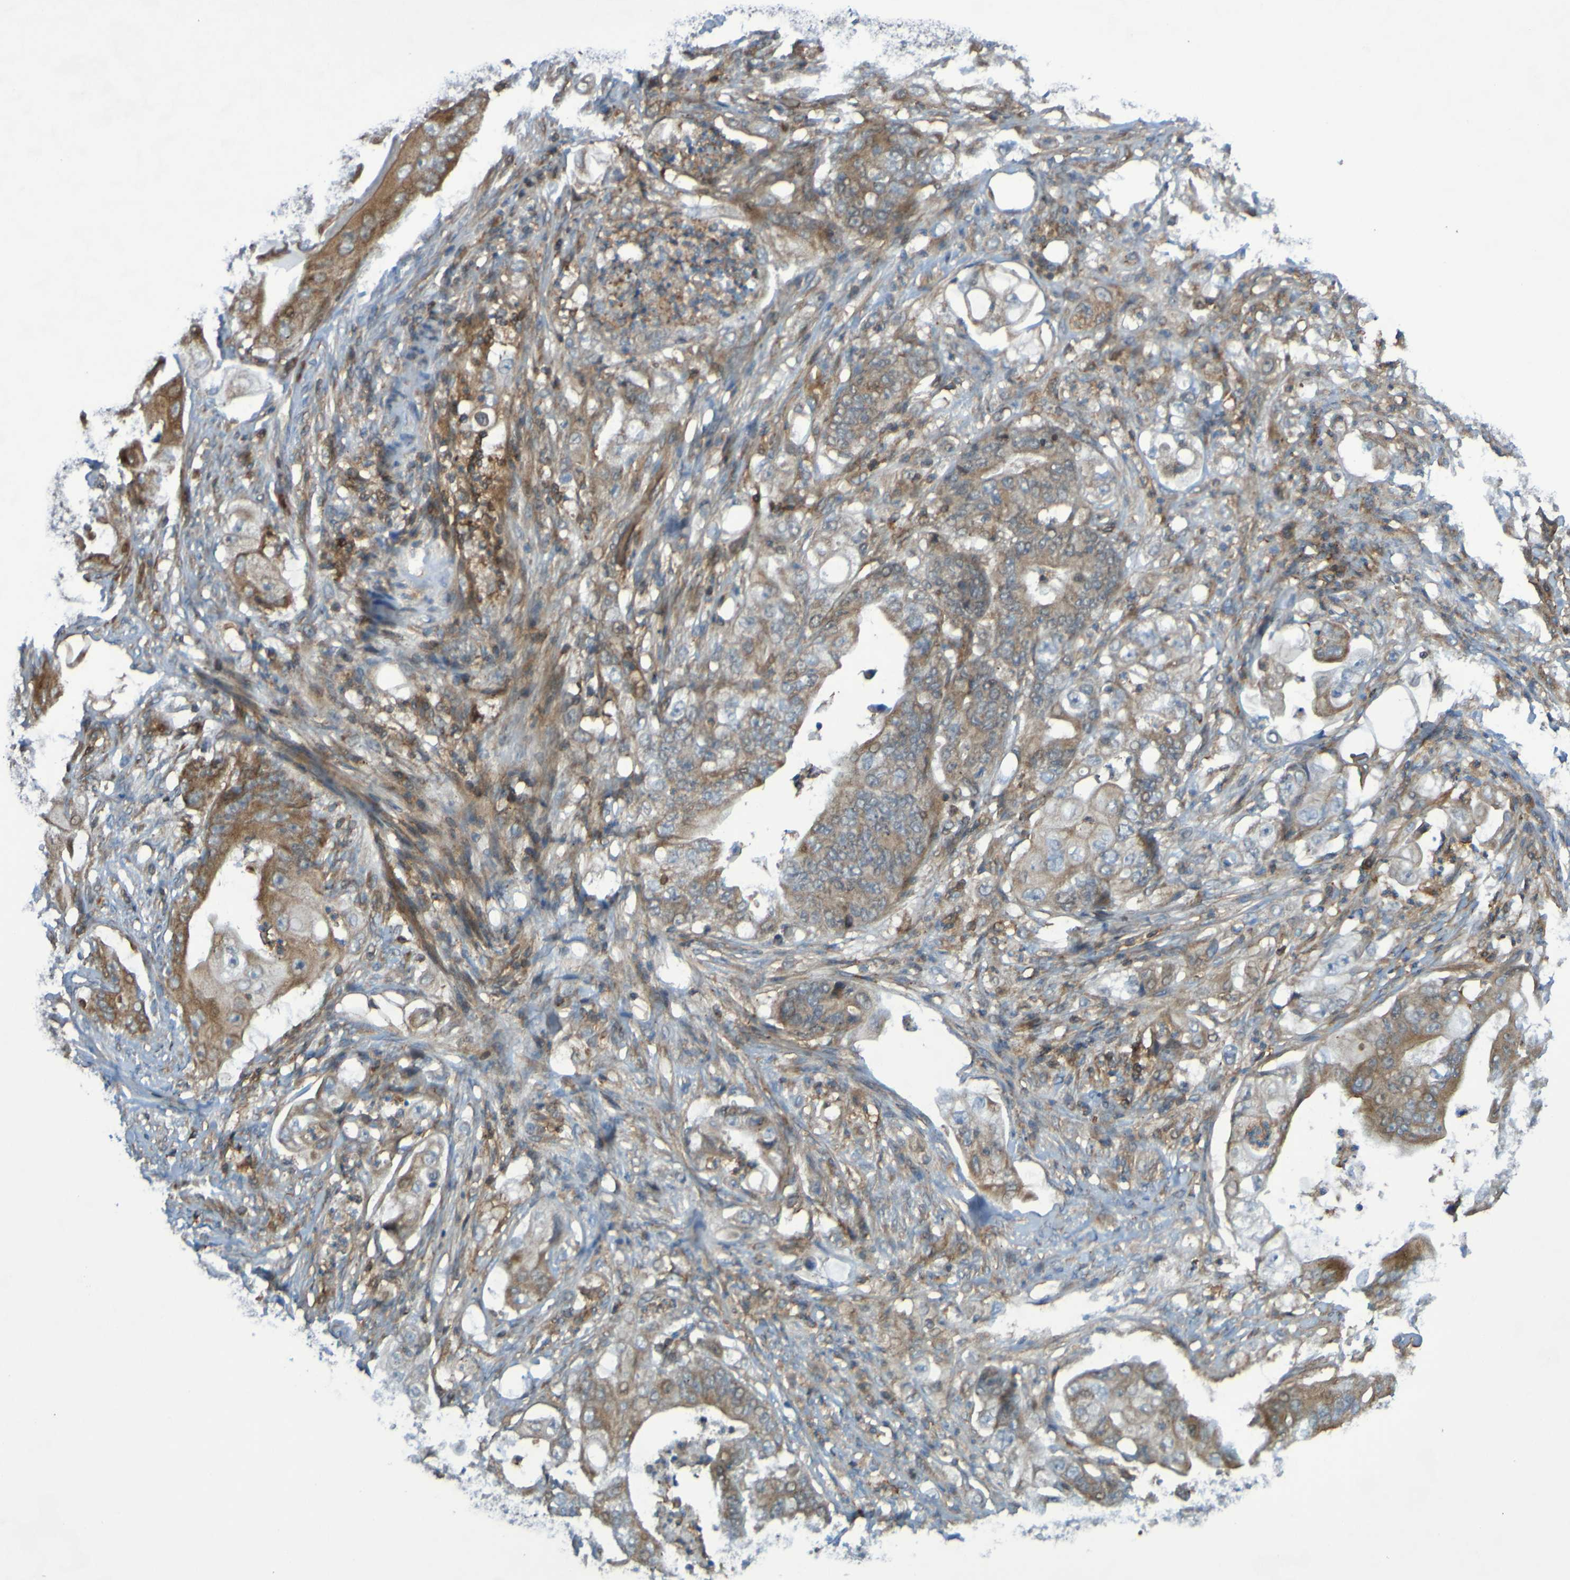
{"staining": {"intensity": "moderate", "quantity": ">75%", "location": "cytoplasmic/membranous"}, "tissue": "stomach cancer", "cell_type": "Tumor cells", "image_type": "cancer", "snomed": [{"axis": "morphology", "description": "Adenocarcinoma, NOS"}, {"axis": "topography", "description": "Stomach"}], "caption": "Immunohistochemistry staining of stomach cancer (adenocarcinoma), which exhibits medium levels of moderate cytoplasmic/membranous staining in approximately >75% of tumor cells indicating moderate cytoplasmic/membranous protein staining. The staining was performed using DAB (3,3'-diaminobenzidine) (brown) for protein detection and nuclei were counterstained in hematoxylin (blue).", "gene": "PDGFB", "patient": {"sex": "female", "age": 73}}